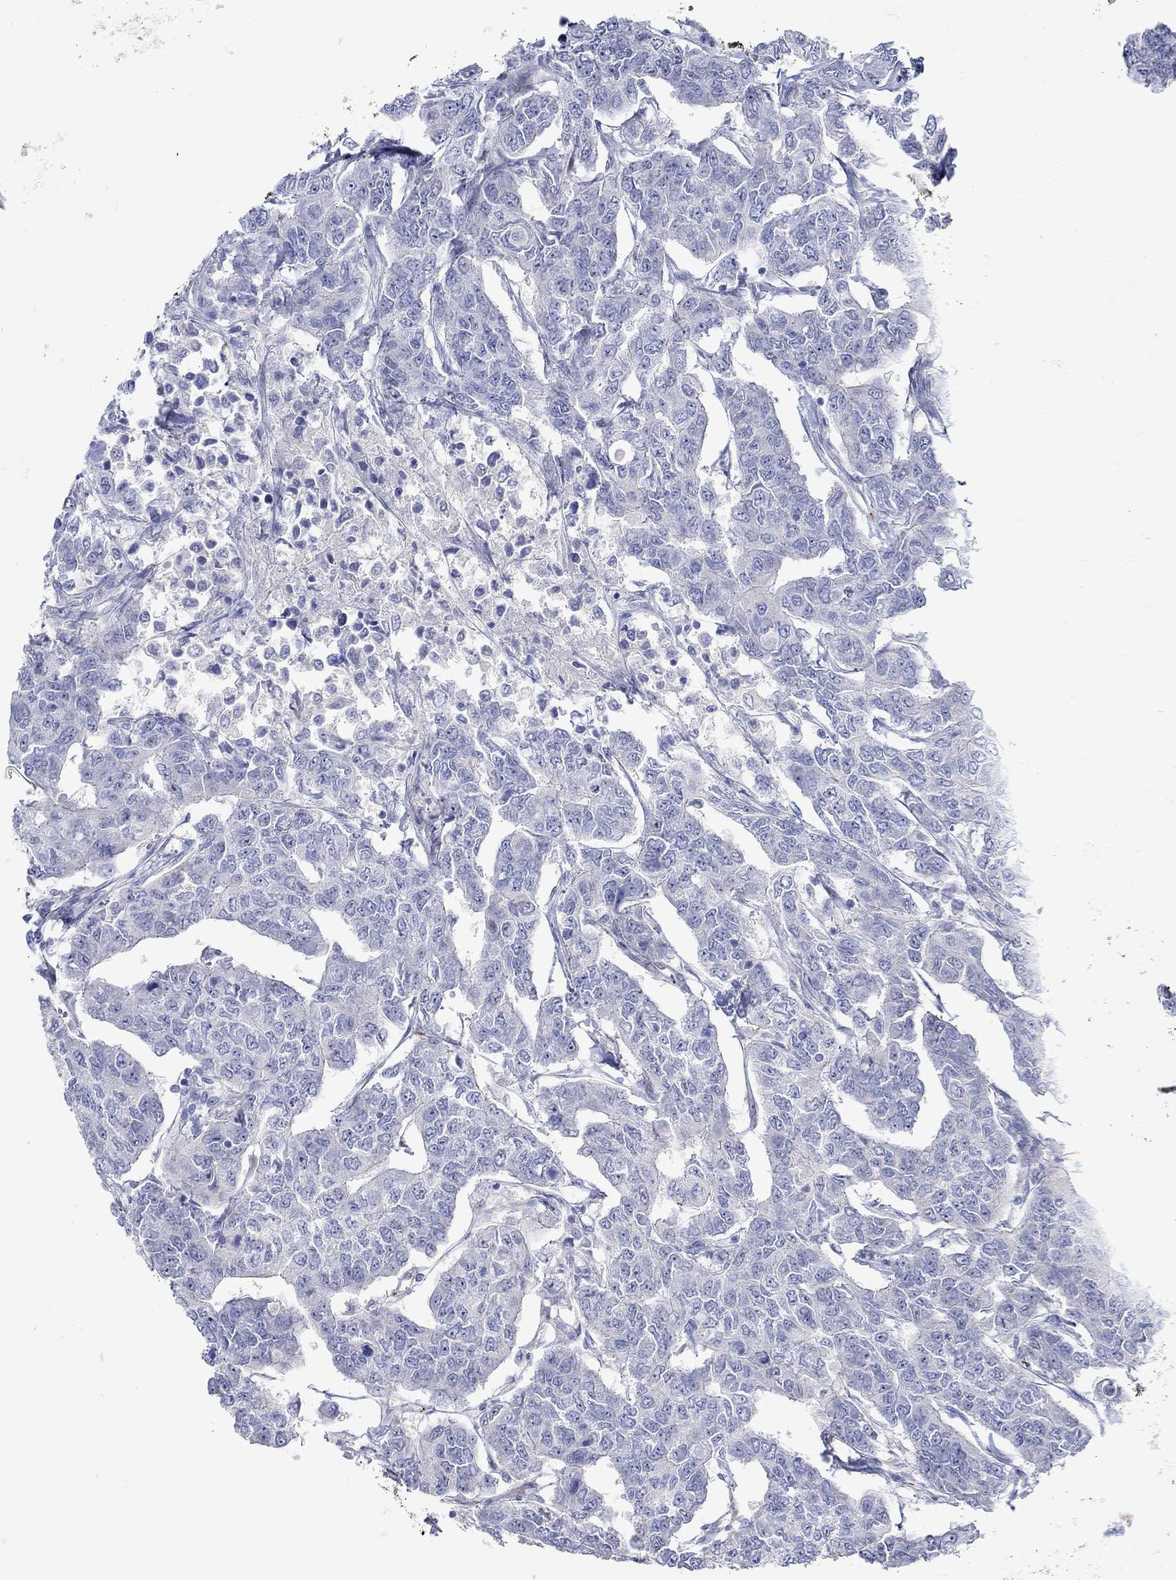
{"staining": {"intensity": "negative", "quantity": "none", "location": "none"}, "tissue": "breast cancer", "cell_type": "Tumor cells", "image_type": "cancer", "snomed": [{"axis": "morphology", "description": "Duct carcinoma"}, {"axis": "topography", "description": "Breast"}], "caption": "Human breast infiltrating ductal carcinoma stained for a protein using IHC shows no expression in tumor cells.", "gene": "KSR2", "patient": {"sex": "female", "age": 88}}